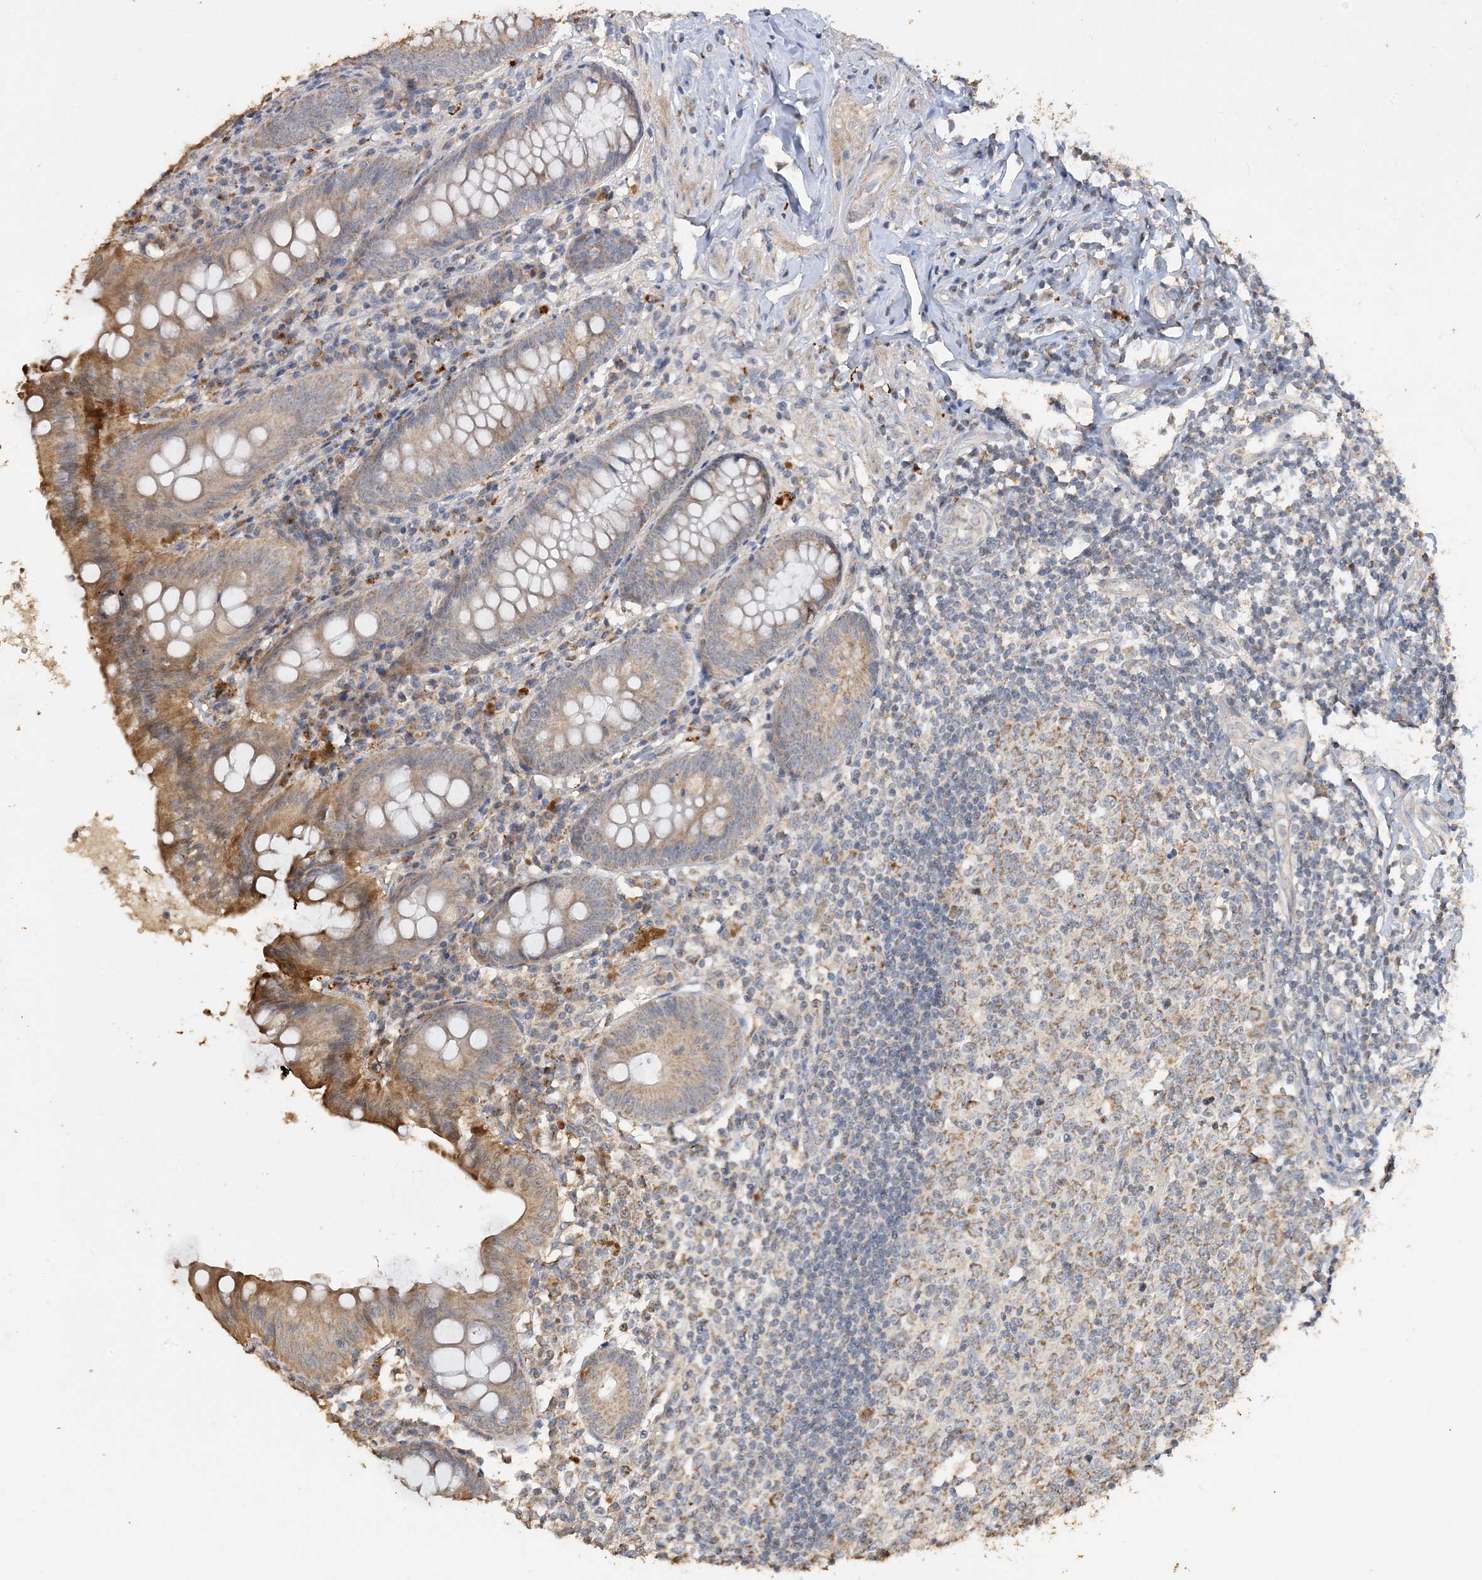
{"staining": {"intensity": "moderate", "quantity": "25%-75%", "location": "cytoplasmic/membranous"}, "tissue": "appendix", "cell_type": "Glandular cells", "image_type": "normal", "snomed": [{"axis": "morphology", "description": "Normal tissue, NOS"}, {"axis": "topography", "description": "Appendix"}], "caption": "Appendix stained with a brown dye displays moderate cytoplasmic/membranous positive positivity in approximately 25%-75% of glandular cells.", "gene": "SFMBT2", "patient": {"sex": "female", "age": 54}}